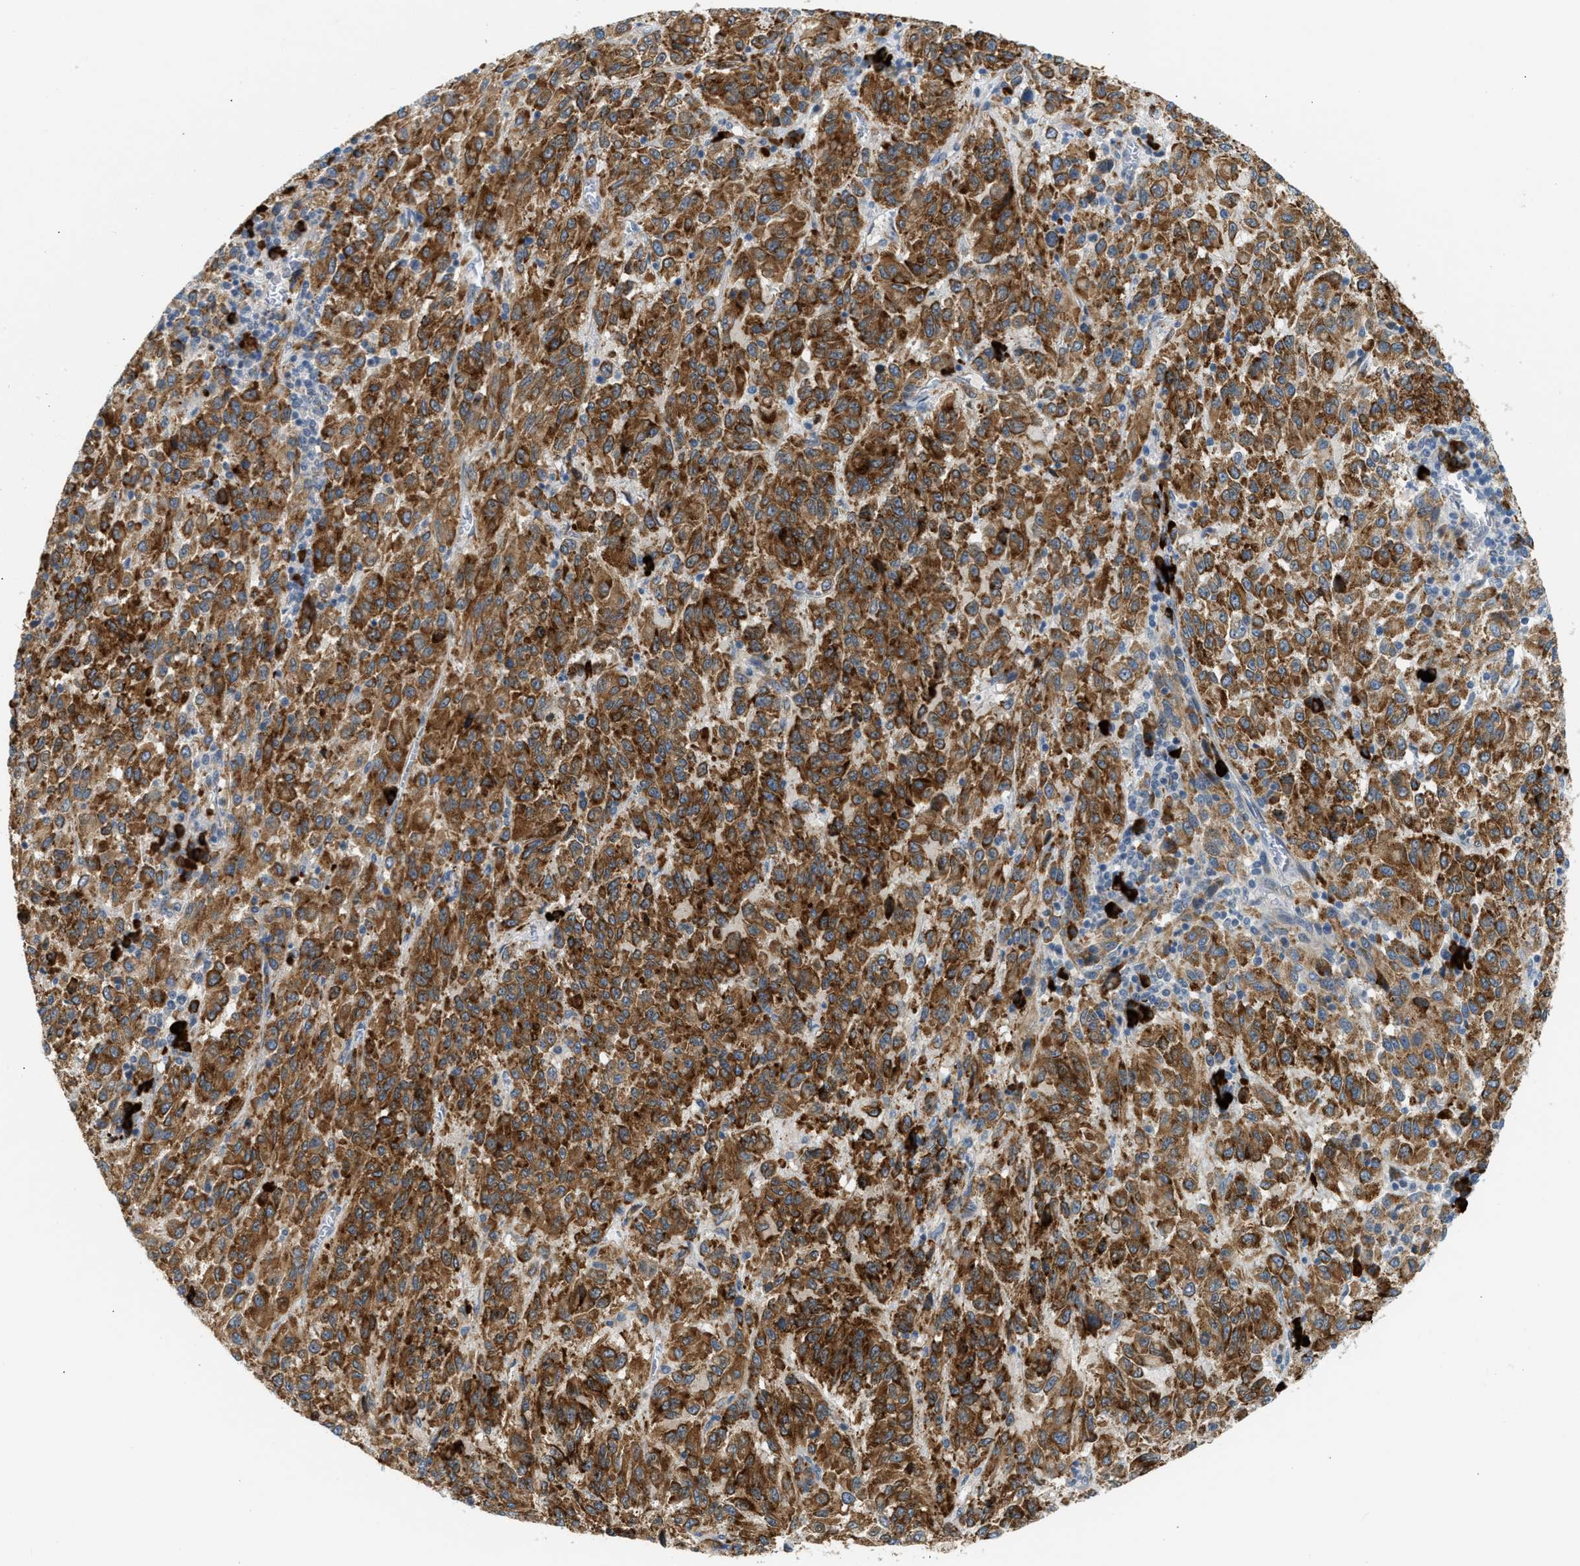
{"staining": {"intensity": "moderate", "quantity": ">75%", "location": "cytoplasmic/membranous"}, "tissue": "melanoma", "cell_type": "Tumor cells", "image_type": "cancer", "snomed": [{"axis": "morphology", "description": "Malignant melanoma, Metastatic site"}, {"axis": "topography", "description": "Lung"}], "caption": "Tumor cells exhibit medium levels of moderate cytoplasmic/membranous expression in approximately >75% of cells in melanoma. The protein is shown in brown color, while the nuclei are stained blue.", "gene": "KCNC2", "patient": {"sex": "male", "age": 64}}